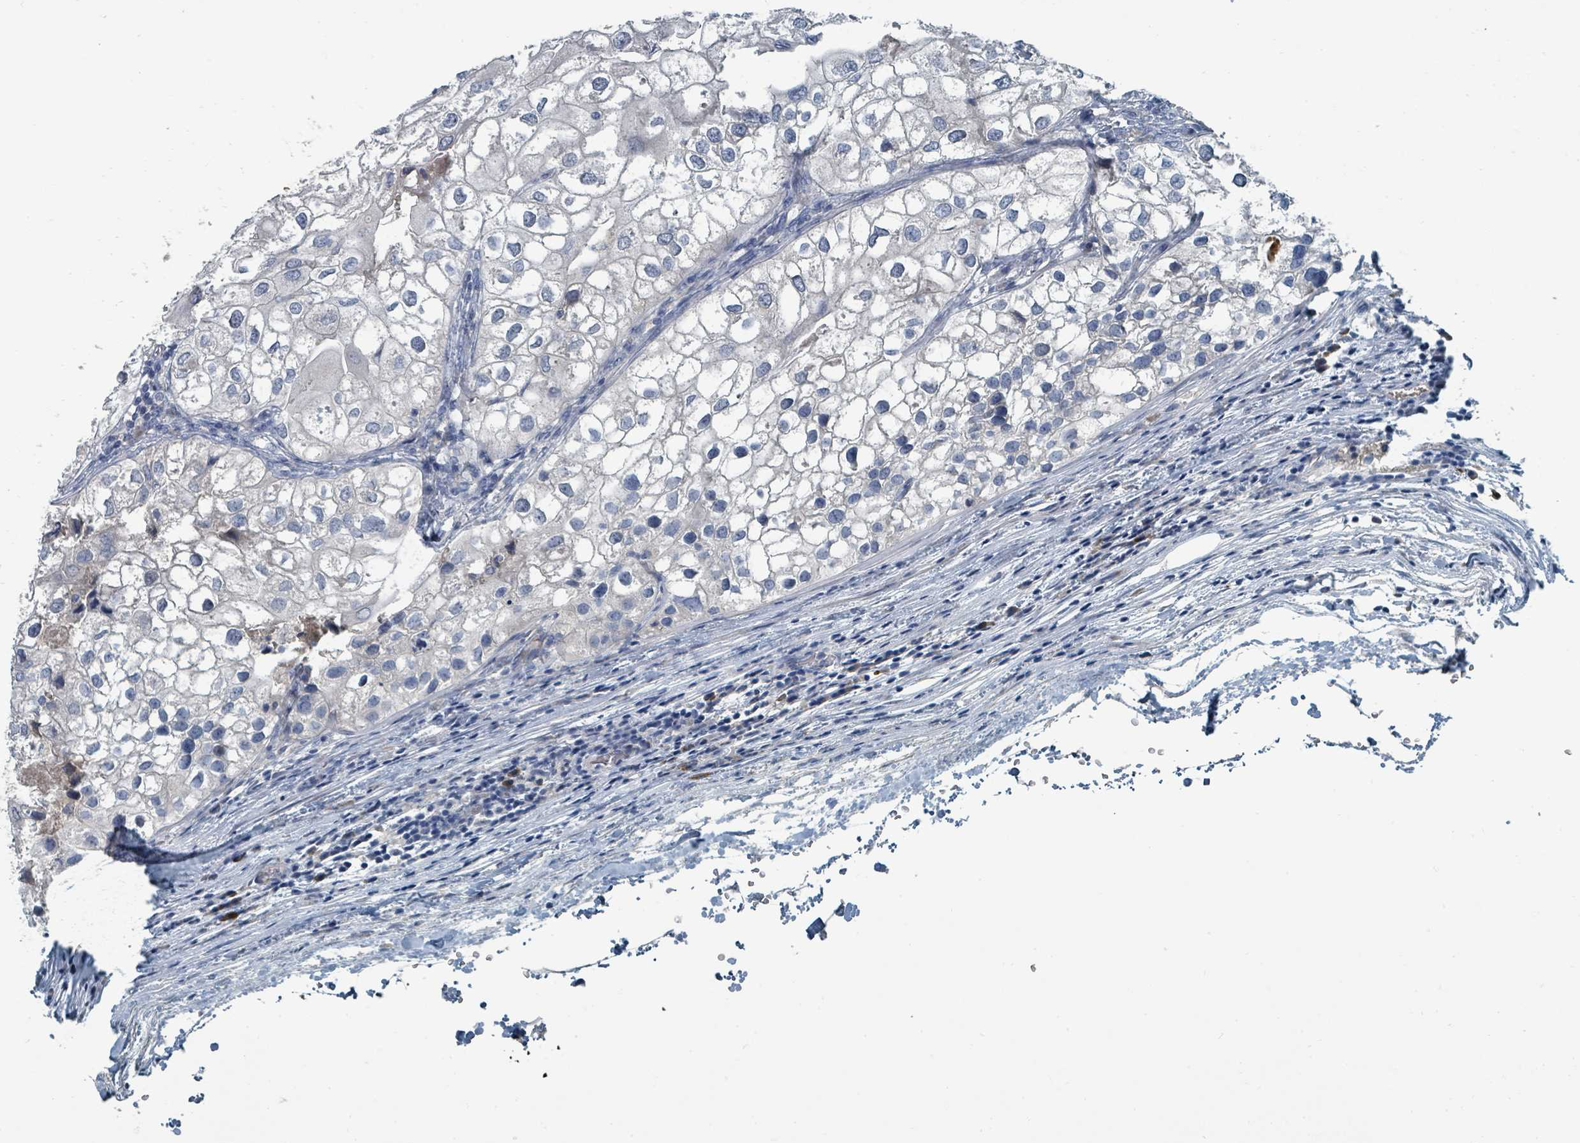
{"staining": {"intensity": "negative", "quantity": "none", "location": "none"}, "tissue": "urothelial cancer", "cell_type": "Tumor cells", "image_type": "cancer", "snomed": [{"axis": "morphology", "description": "Urothelial carcinoma, High grade"}, {"axis": "topography", "description": "Urinary bladder"}], "caption": "Tumor cells show no significant staining in urothelial cancer. The staining was performed using DAB to visualize the protein expression in brown, while the nuclei were stained in blue with hematoxylin (Magnification: 20x).", "gene": "SLC44A5", "patient": {"sex": "male", "age": 64}}